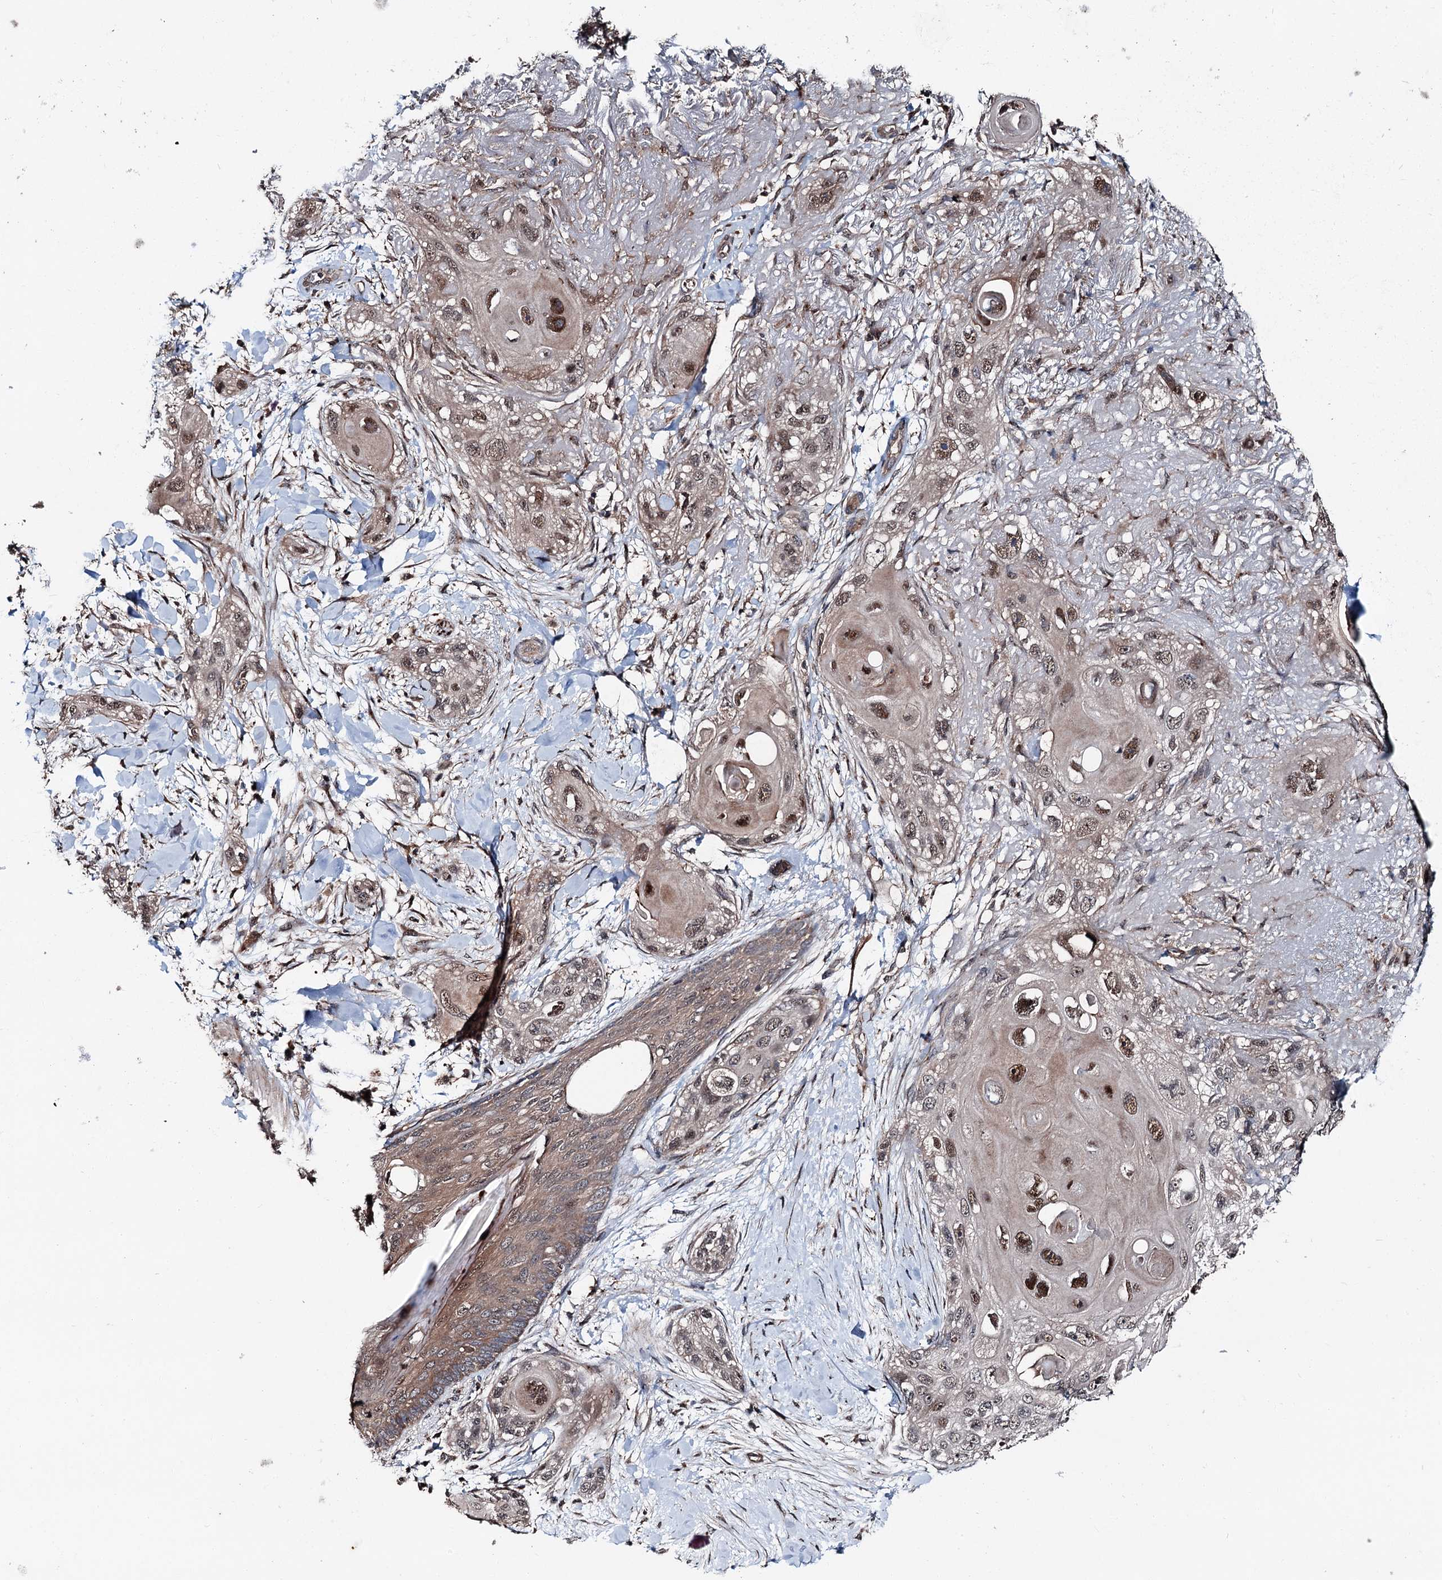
{"staining": {"intensity": "moderate", "quantity": "25%-75%", "location": "nuclear"}, "tissue": "skin cancer", "cell_type": "Tumor cells", "image_type": "cancer", "snomed": [{"axis": "morphology", "description": "Normal tissue, NOS"}, {"axis": "morphology", "description": "Squamous cell carcinoma, NOS"}, {"axis": "topography", "description": "Skin"}], "caption": "Skin cancer (squamous cell carcinoma) tissue shows moderate nuclear positivity in about 25%-75% of tumor cells", "gene": "PSMD13", "patient": {"sex": "male", "age": 72}}